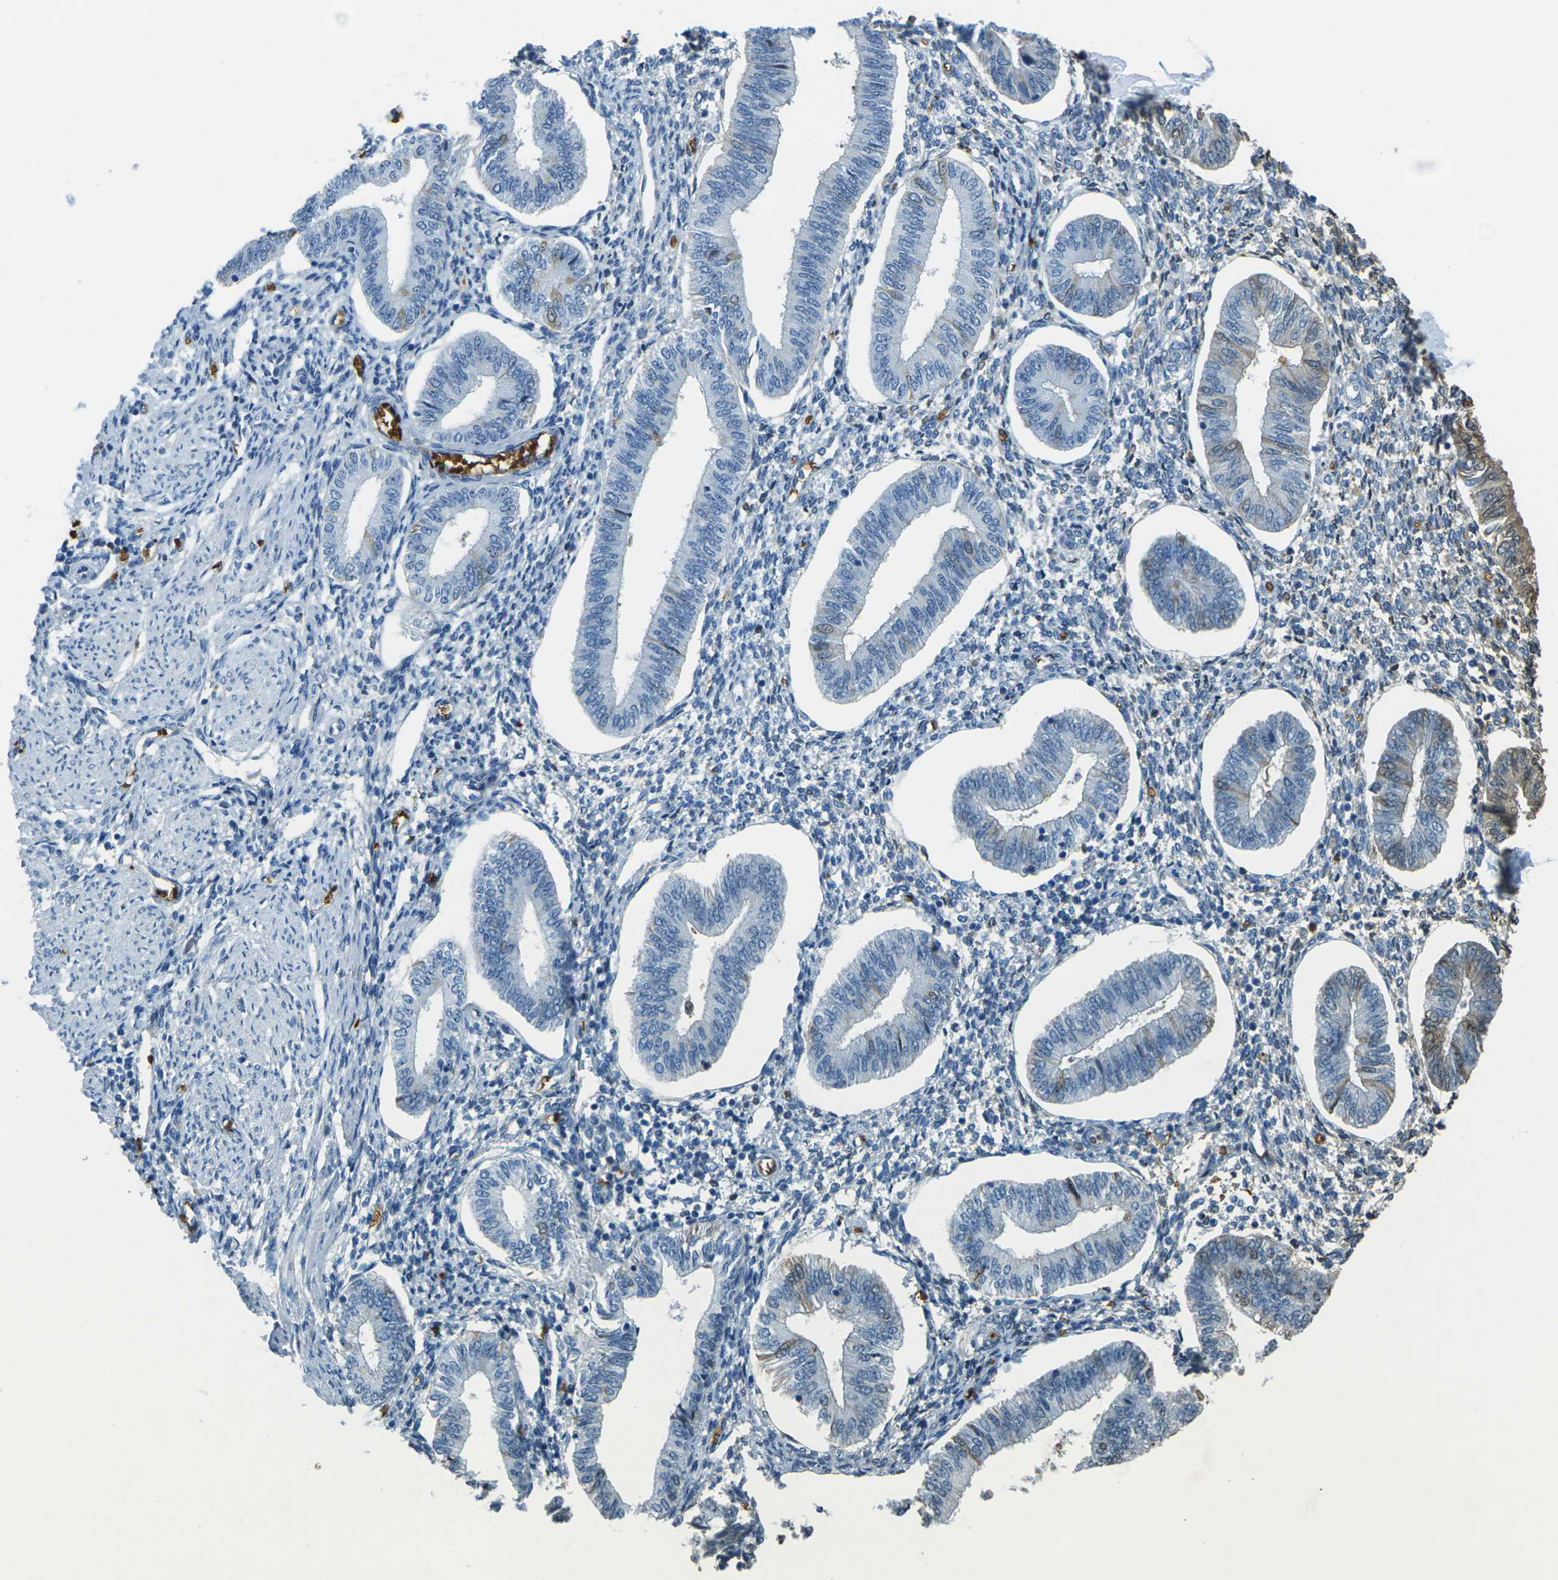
{"staining": {"intensity": "negative", "quantity": "none", "location": "none"}, "tissue": "endometrium", "cell_type": "Cells in endometrial stroma", "image_type": "normal", "snomed": [{"axis": "morphology", "description": "Normal tissue, NOS"}, {"axis": "topography", "description": "Endometrium"}], "caption": "Immunohistochemistry image of normal human endometrium stained for a protein (brown), which shows no positivity in cells in endometrial stroma.", "gene": "HBB", "patient": {"sex": "female", "age": 50}}